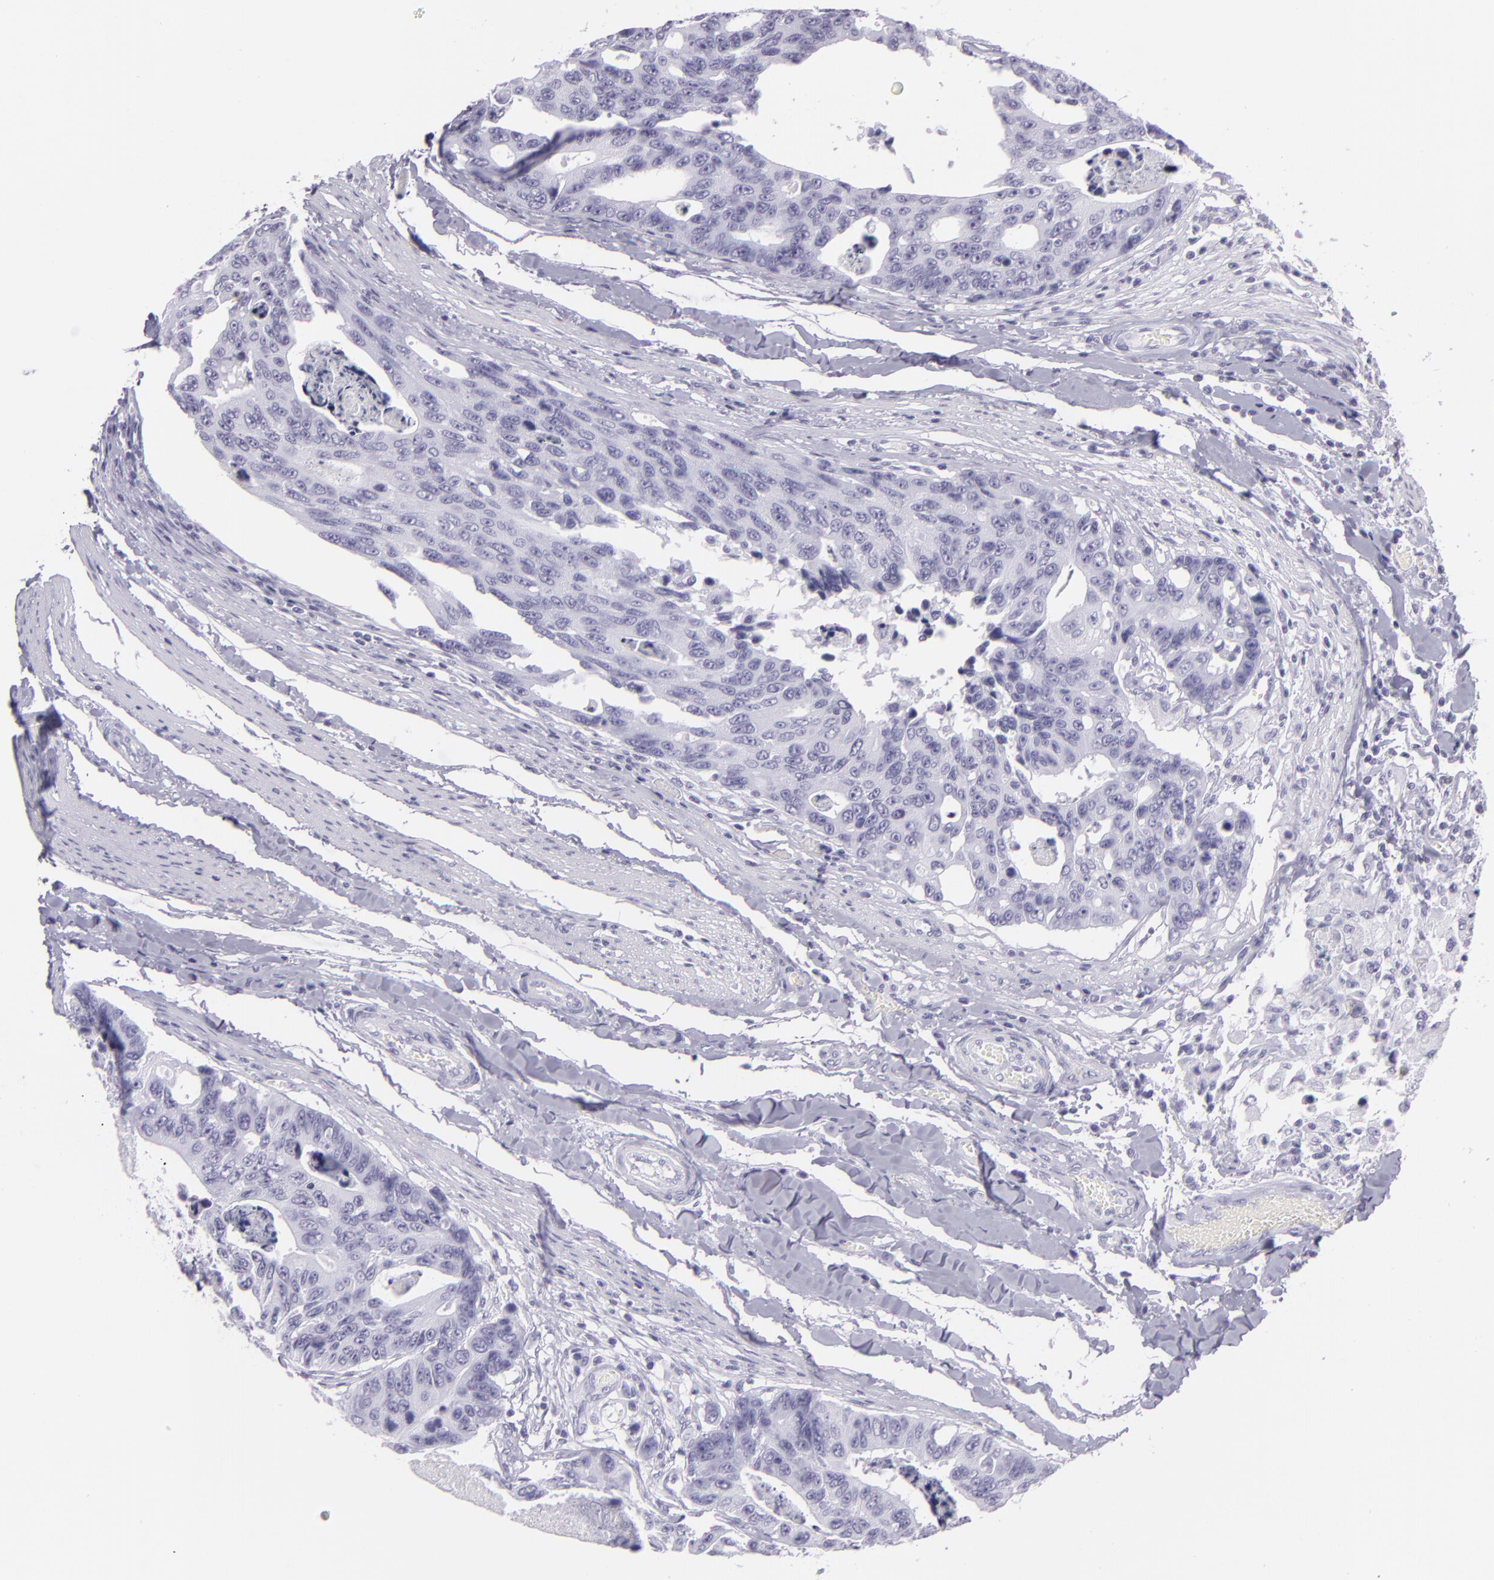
{"staining": {"intensity": "negative", "quantity": "none", "location": "none"}, "tissue": "colorectal cancer", "cell_type": "Tumor cells", "image_type": "cancer", "snomed": [{"axis": "morphology", "description": "Adenocarcinoma, NOS"}, {"axis": "topography", "description": "Colon"}], "caption": "Immunohistochemical staining of colorectal adenocarcinoma displays no significant positivity in tumor cells.", "gene": "MUC6", "patient": {"sex": "female", "age": 86}}